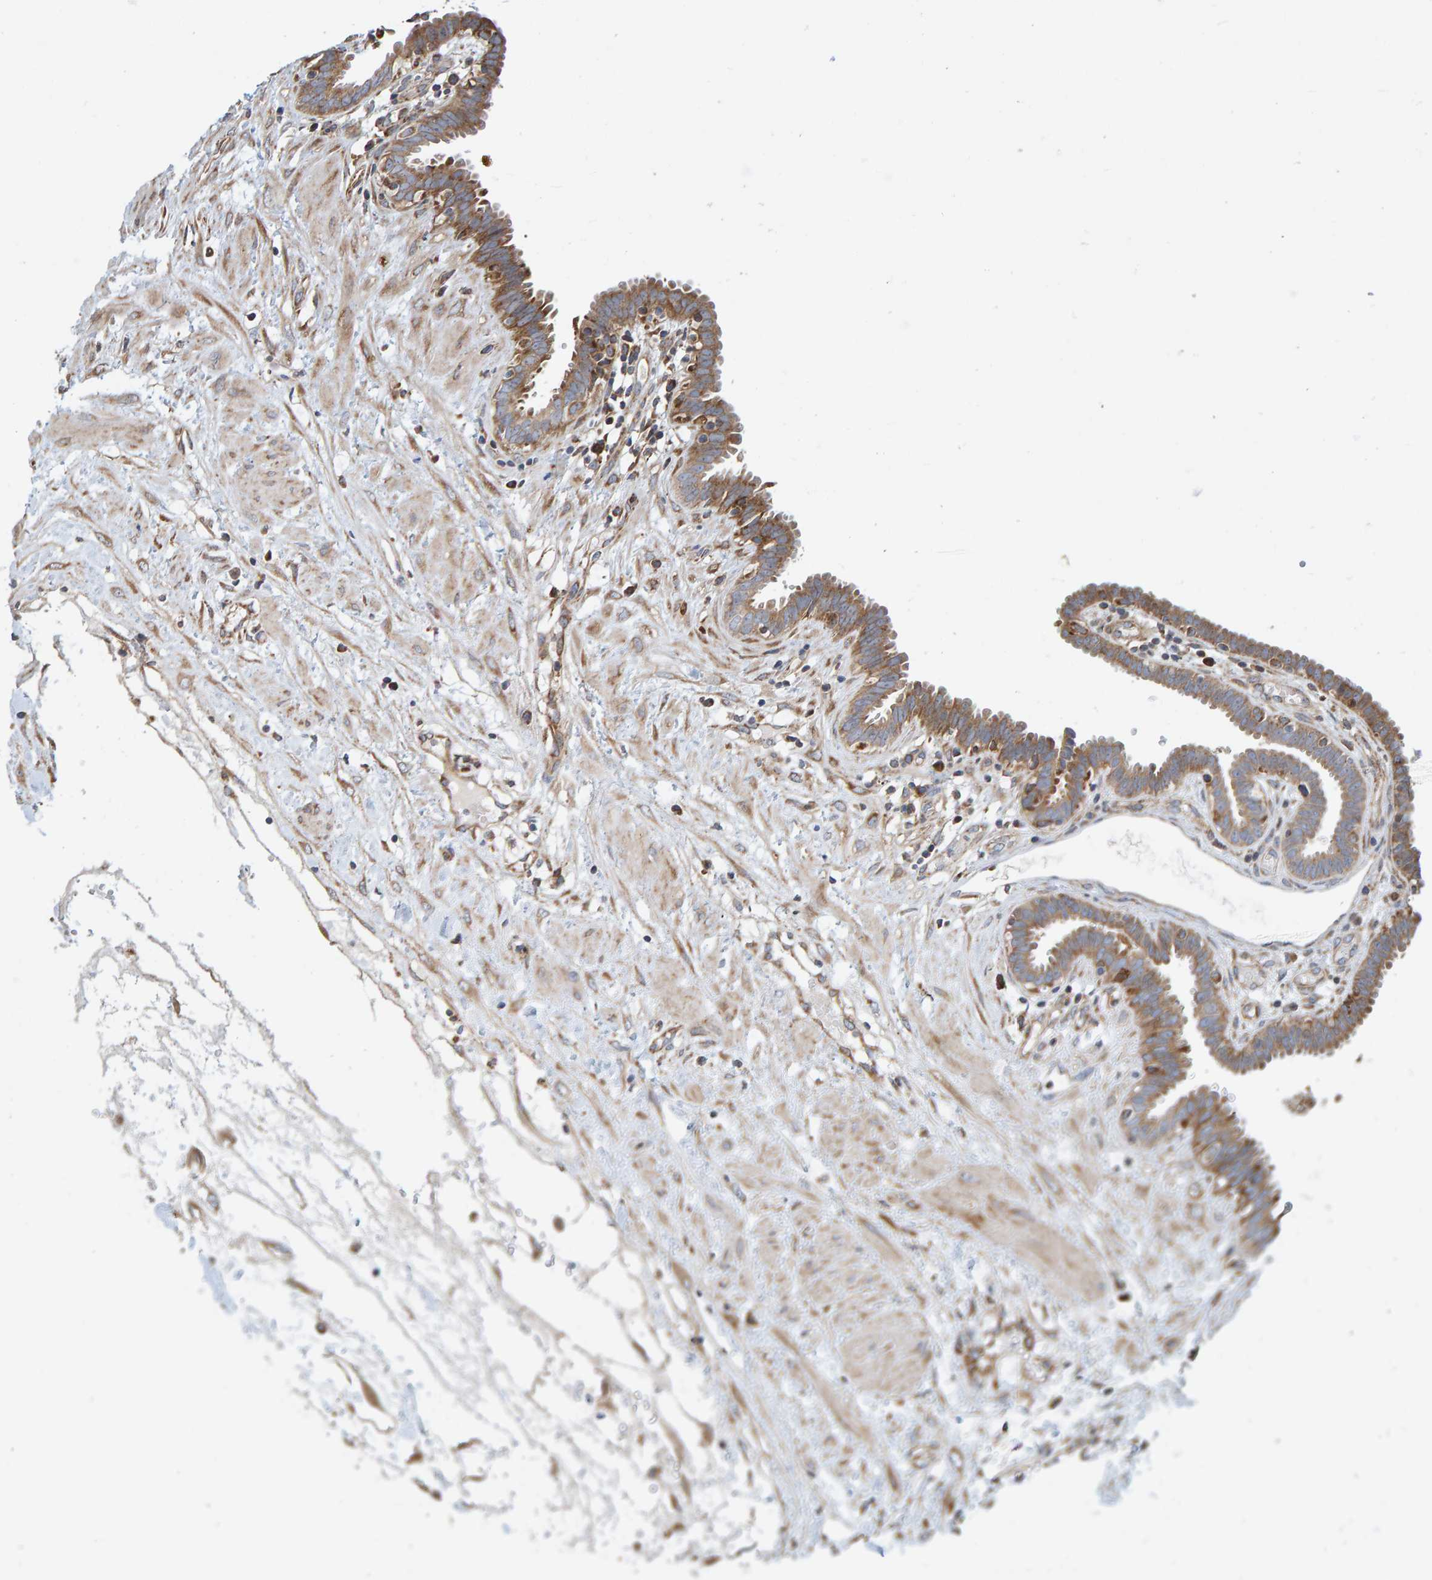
{"staining": {"intensity": "moderate", "quantity": ">75%", "location": "cytoplasmic/membranous"}, "tissue": "fallopian tube", "cell_type": "Glandular cells", "image_type": "normal", "snomed": [{"axis": "morphology", "description": "Normal tissue, NOS"}, {"axis": "topography", "description": "Fallopian tube"}, {"axis": "topography", "description": "Placenta"}], "caption": "IHC photomicrograph of normal fallopian tube: human fallopian tube stained using immunohistochemistry (IHC) shows medium levels of moderate protein expression localized specifically in the cytoplasmic/membranous of glandular cells, appearing as a cytoplasmic/membranous brown color.", "gene": "MRPL45", "patient": {"sex": "female", "age": 32}}